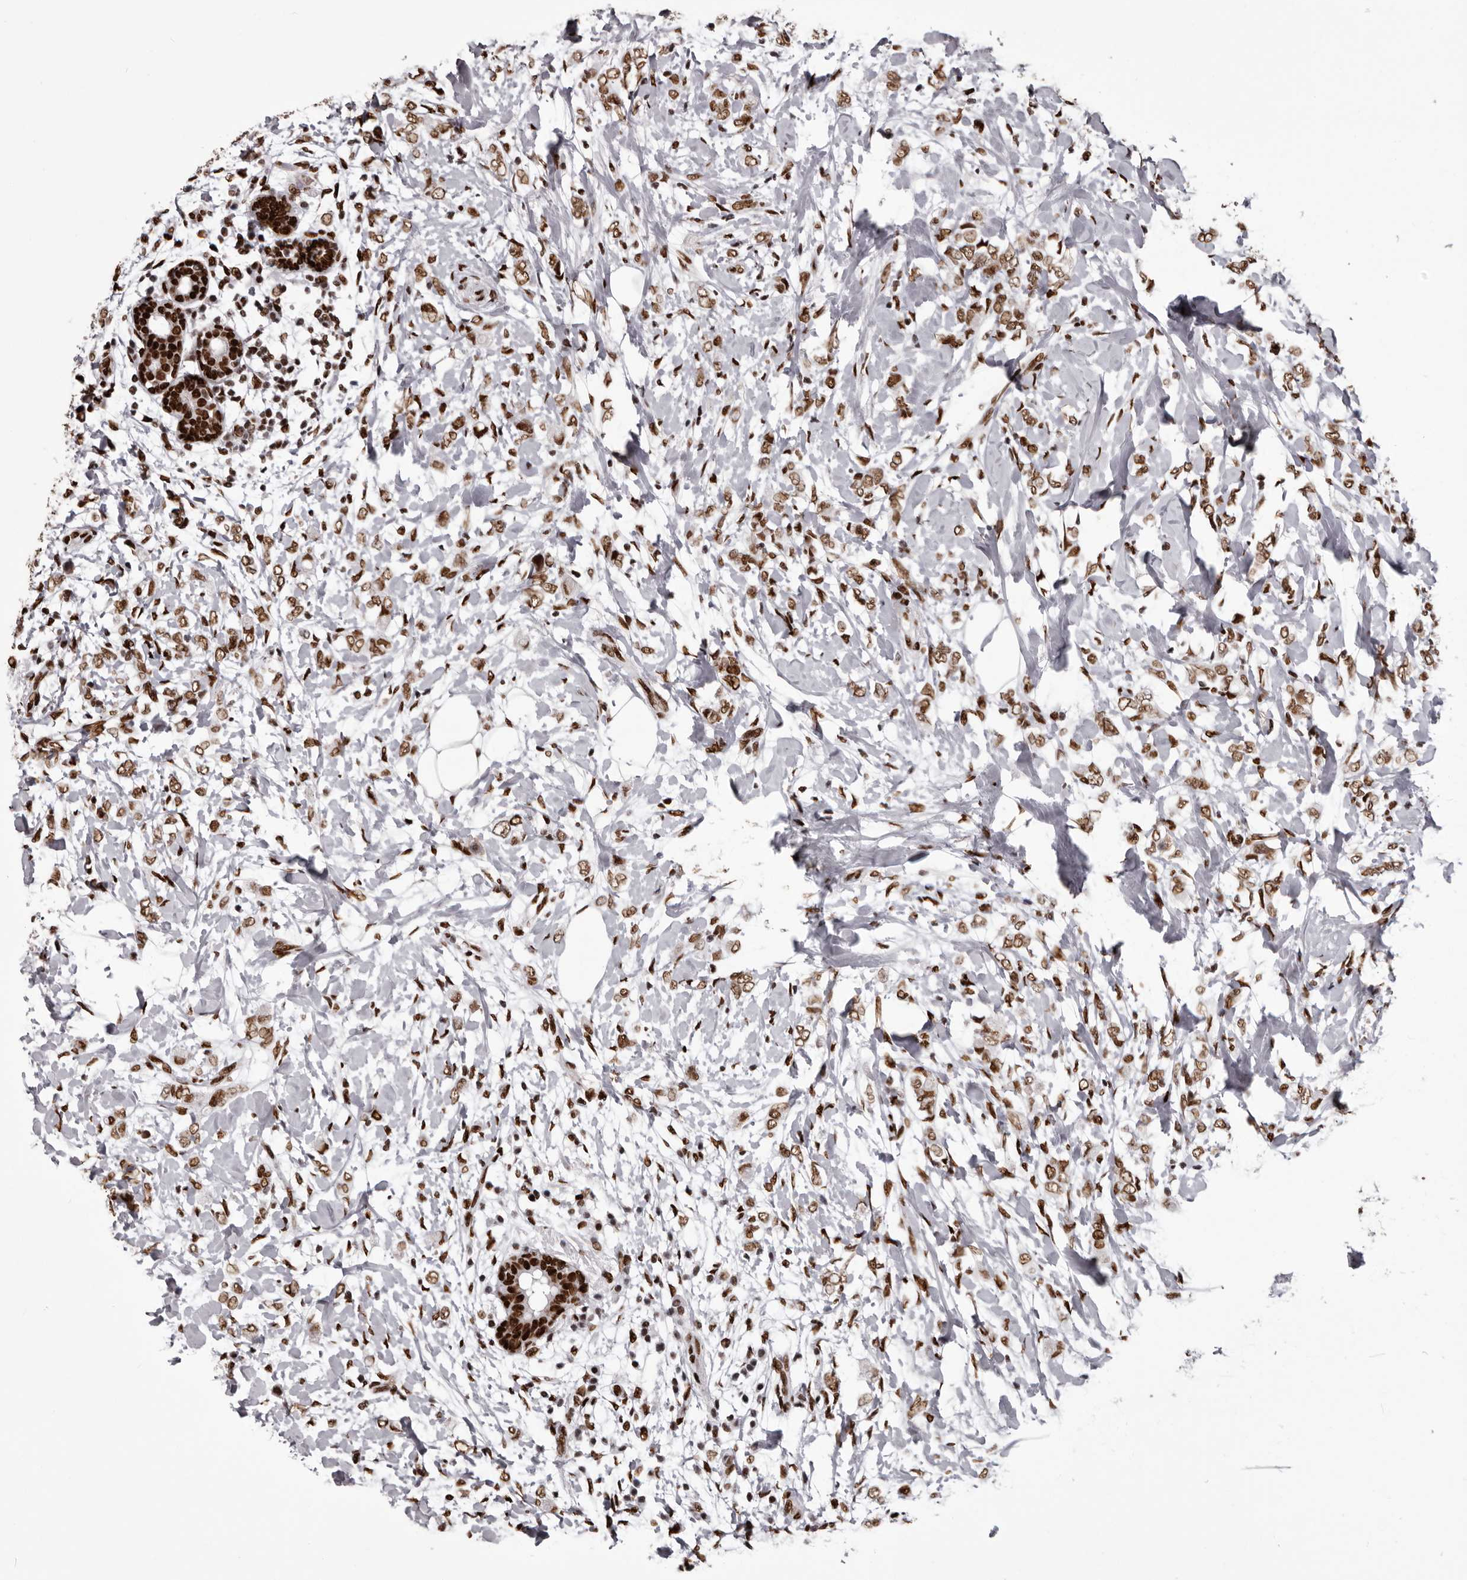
{"staining": {"intensity": "moderate", "quantity": ">75%", "location": "nuclear"}, "tissue": "breast cancer", "cell_type": "Tumor cells", "image_type": "cancer", "snomed": [{"axis": "morphology", "description": "Normal tissue, NOS"}, {"axis": "morphology", "description": "Lobular carcinoma"}, {"axis": "topography", "description": "Breast"}], "caption": "A medium amount of moderate nuclear expression is seen in about >75% of tumor cells in breast cancer tissue.", "gene": "NUMA1", "patient": {"sex": "female", "age": 47}}